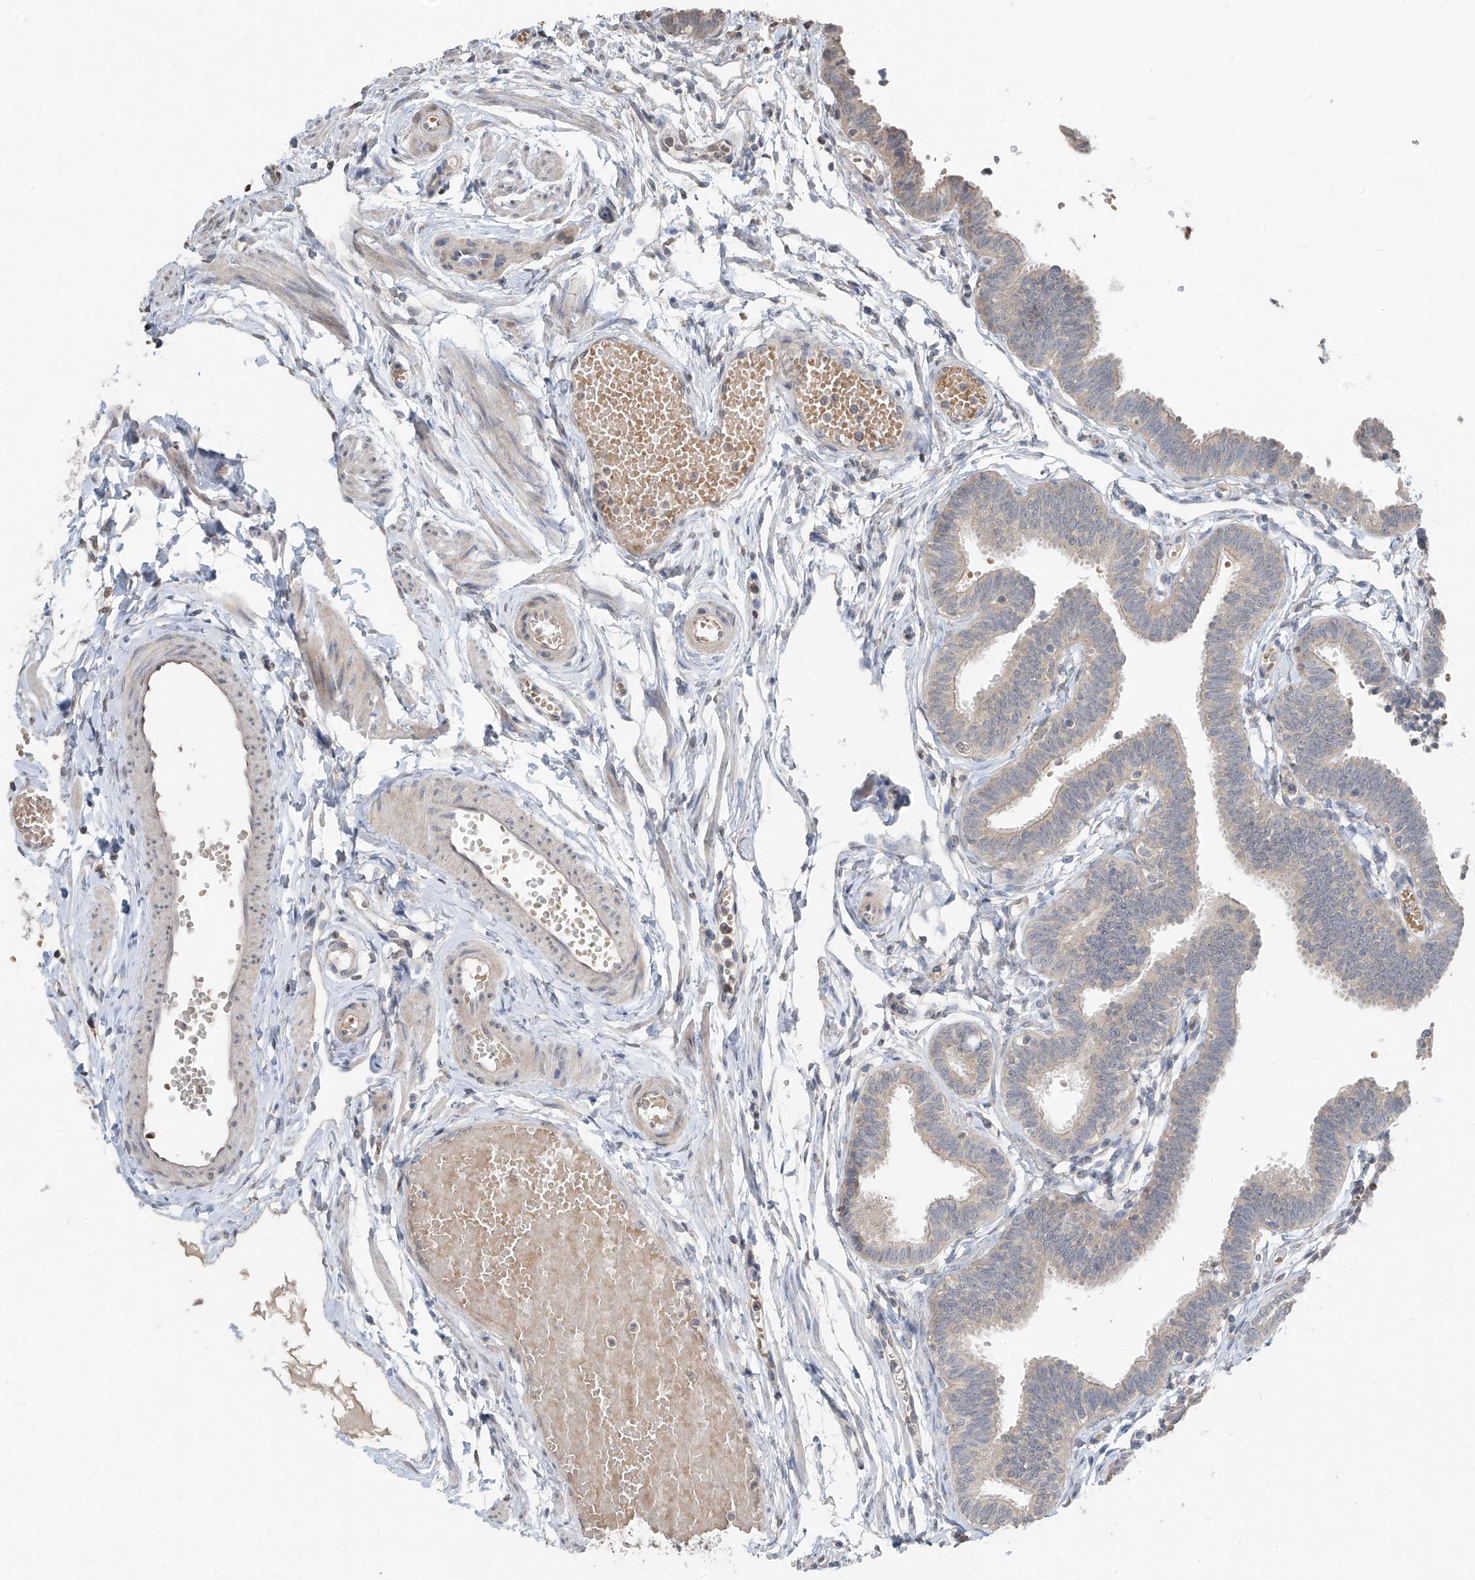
{"staining": {"intensity": "negative", "quantity": "none", "location": "none"}, "tissue": "fallopian tube", "cell_type": "Glandular cells", "image_type": "normal", "snomed": [{"axis": "morphology", "description": "Normal tissue, NOS"}, {"axis": "topography", "description": "Fallopian tube"}, {"axis": "topography", "description": "Ovary"}], "caption": "Glandular cells are negative for protein expression in normal human fallopian tube. (DAB immunohistochemistry visualized using brightfield microscopy, high magnification).", "gene": "HOXA11", "patient": {"sex": "female", "age": 23}}